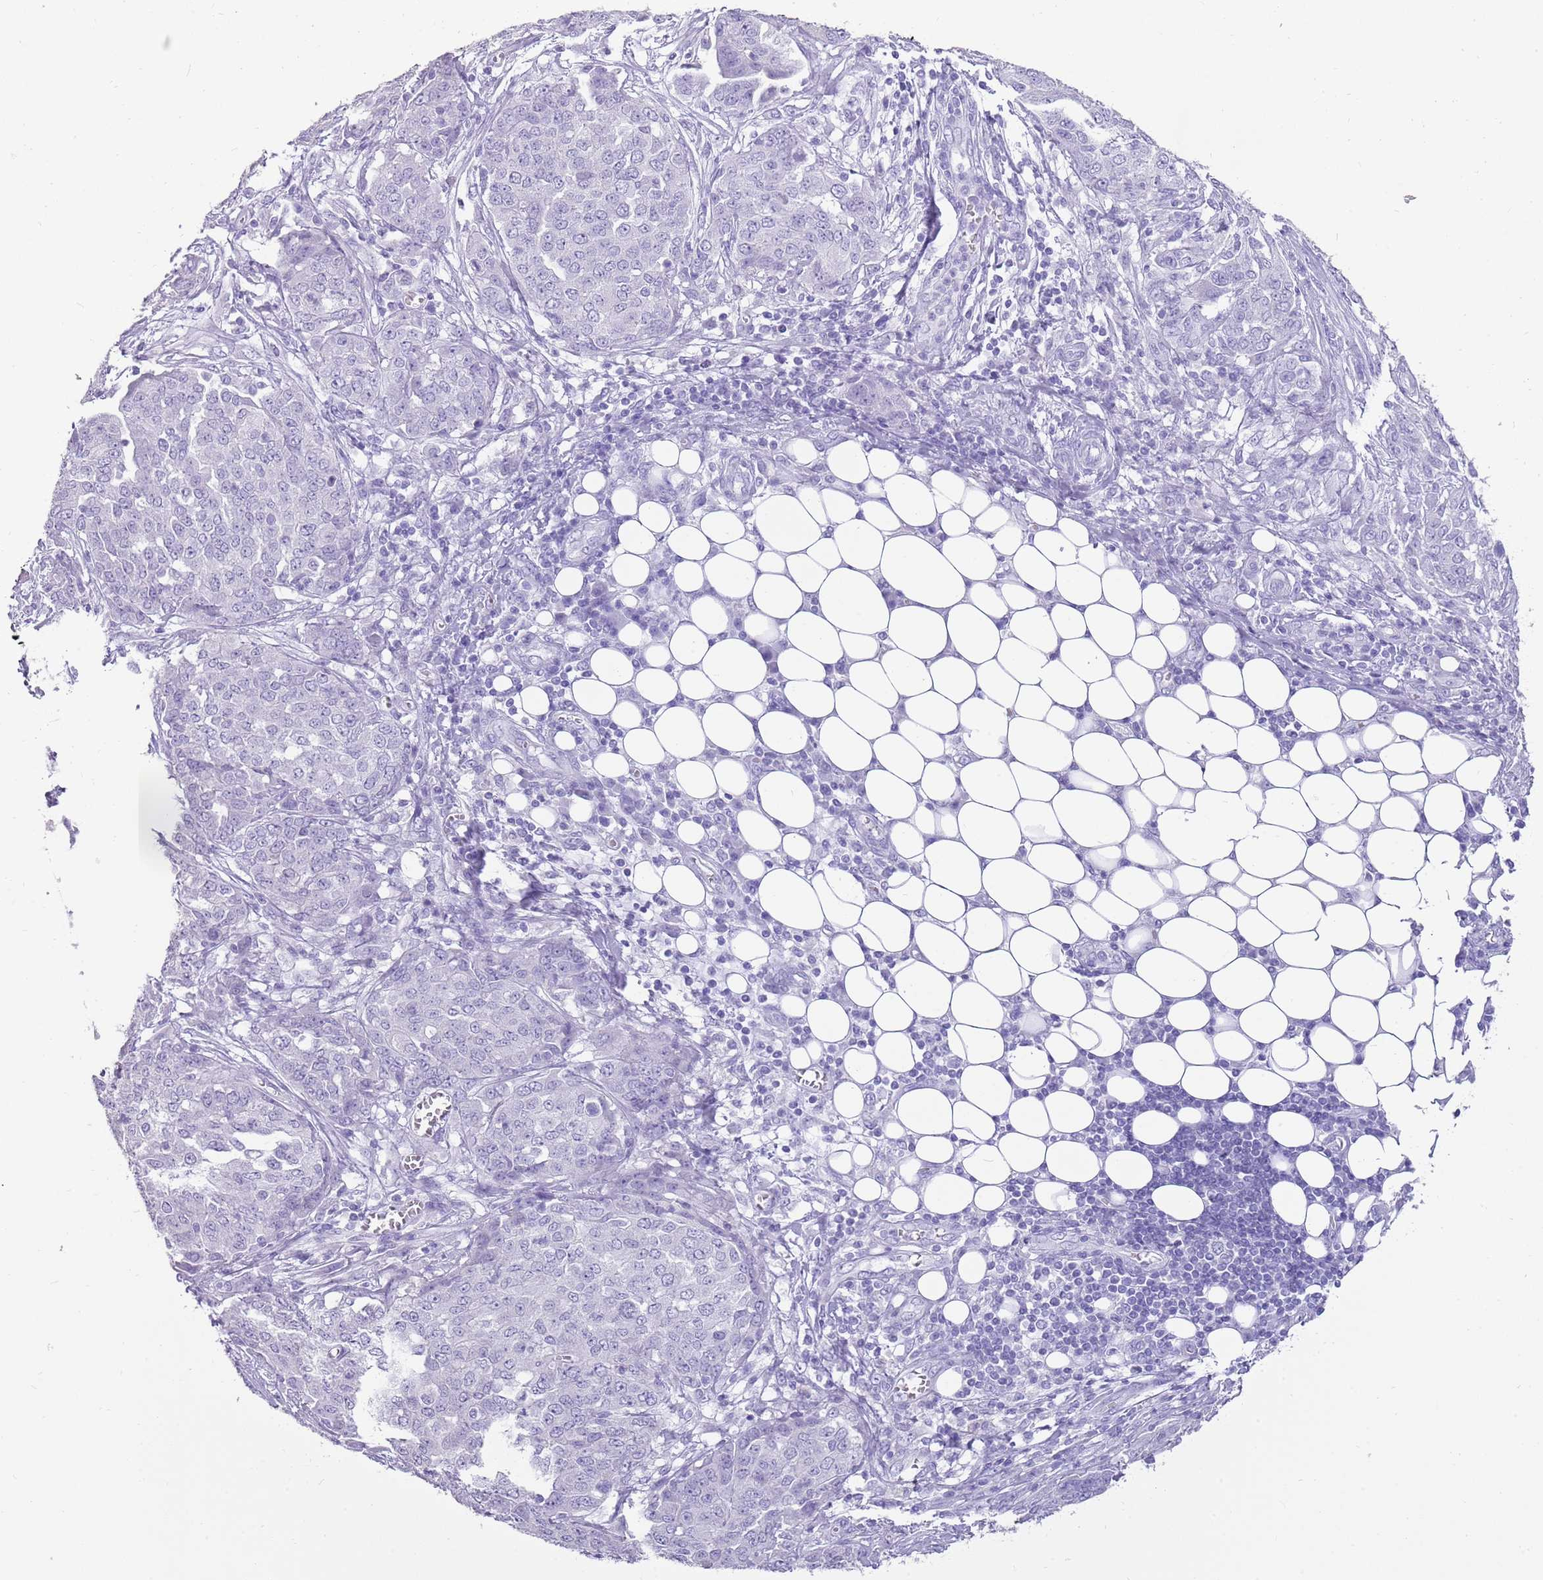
{"staining": {"intensity": "negative", "quantity": "none", "location": "none"}, "tissue": "ovarian cancer", "cell_type": "Tumor cells", "image_type": "cancer", "snomed": [{"axis": "morphology", "description": "Cystadenocarcinoma, serous, NOS"}, {"axis": "topography", "description": "Soft tissue"}, {"axis": "topography", "description": "Ovary"}], "caption": "This is an immunohistochemistry (IHC) histopathology image of human ovarian cancer. There is no expression in tumor cells.", "gene": "NBPF3", "patient": {"sex": "female", "age": 57}}